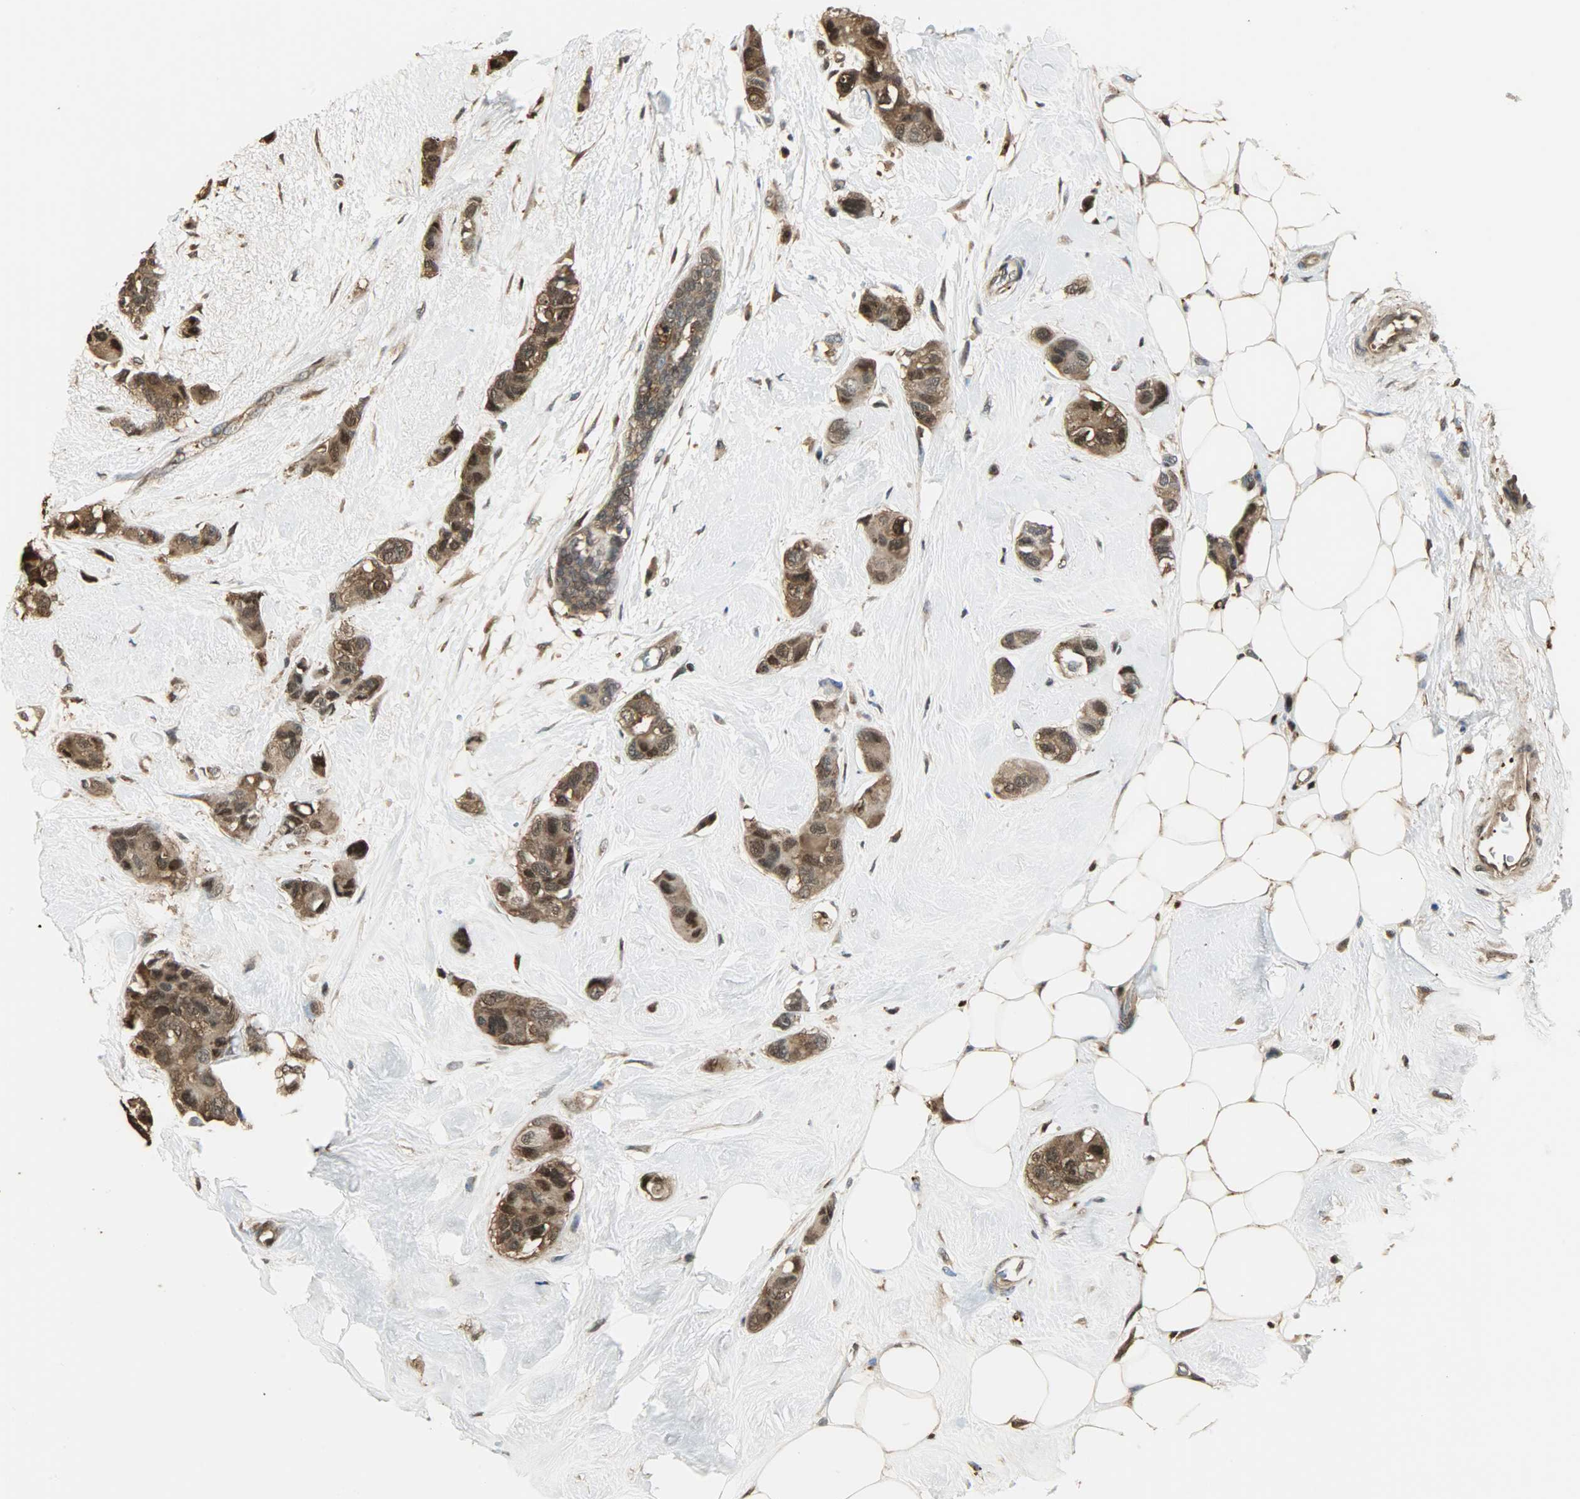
{"staining": {"intensity": "strong", "quantity": ">75%", "location": "cytoplasmic/membranous,nuclear"}, "tissue": "breast cancer", "cell_type": "Tumor cells", "image_type": "cancer", "snomed": [{"axis": "morphology", "description": "Duct carcinoma"}, {"axis": "topography", "description": "Breast"}], "caption": "Breast cancer was stained to show a protein in brown. There is high levels of strong cytoplasmic/membranous and nuclear expression in about >75% of tumor cells.", "gene": "YWHAZ", "patient": {"sex": "female", "age": 51}}